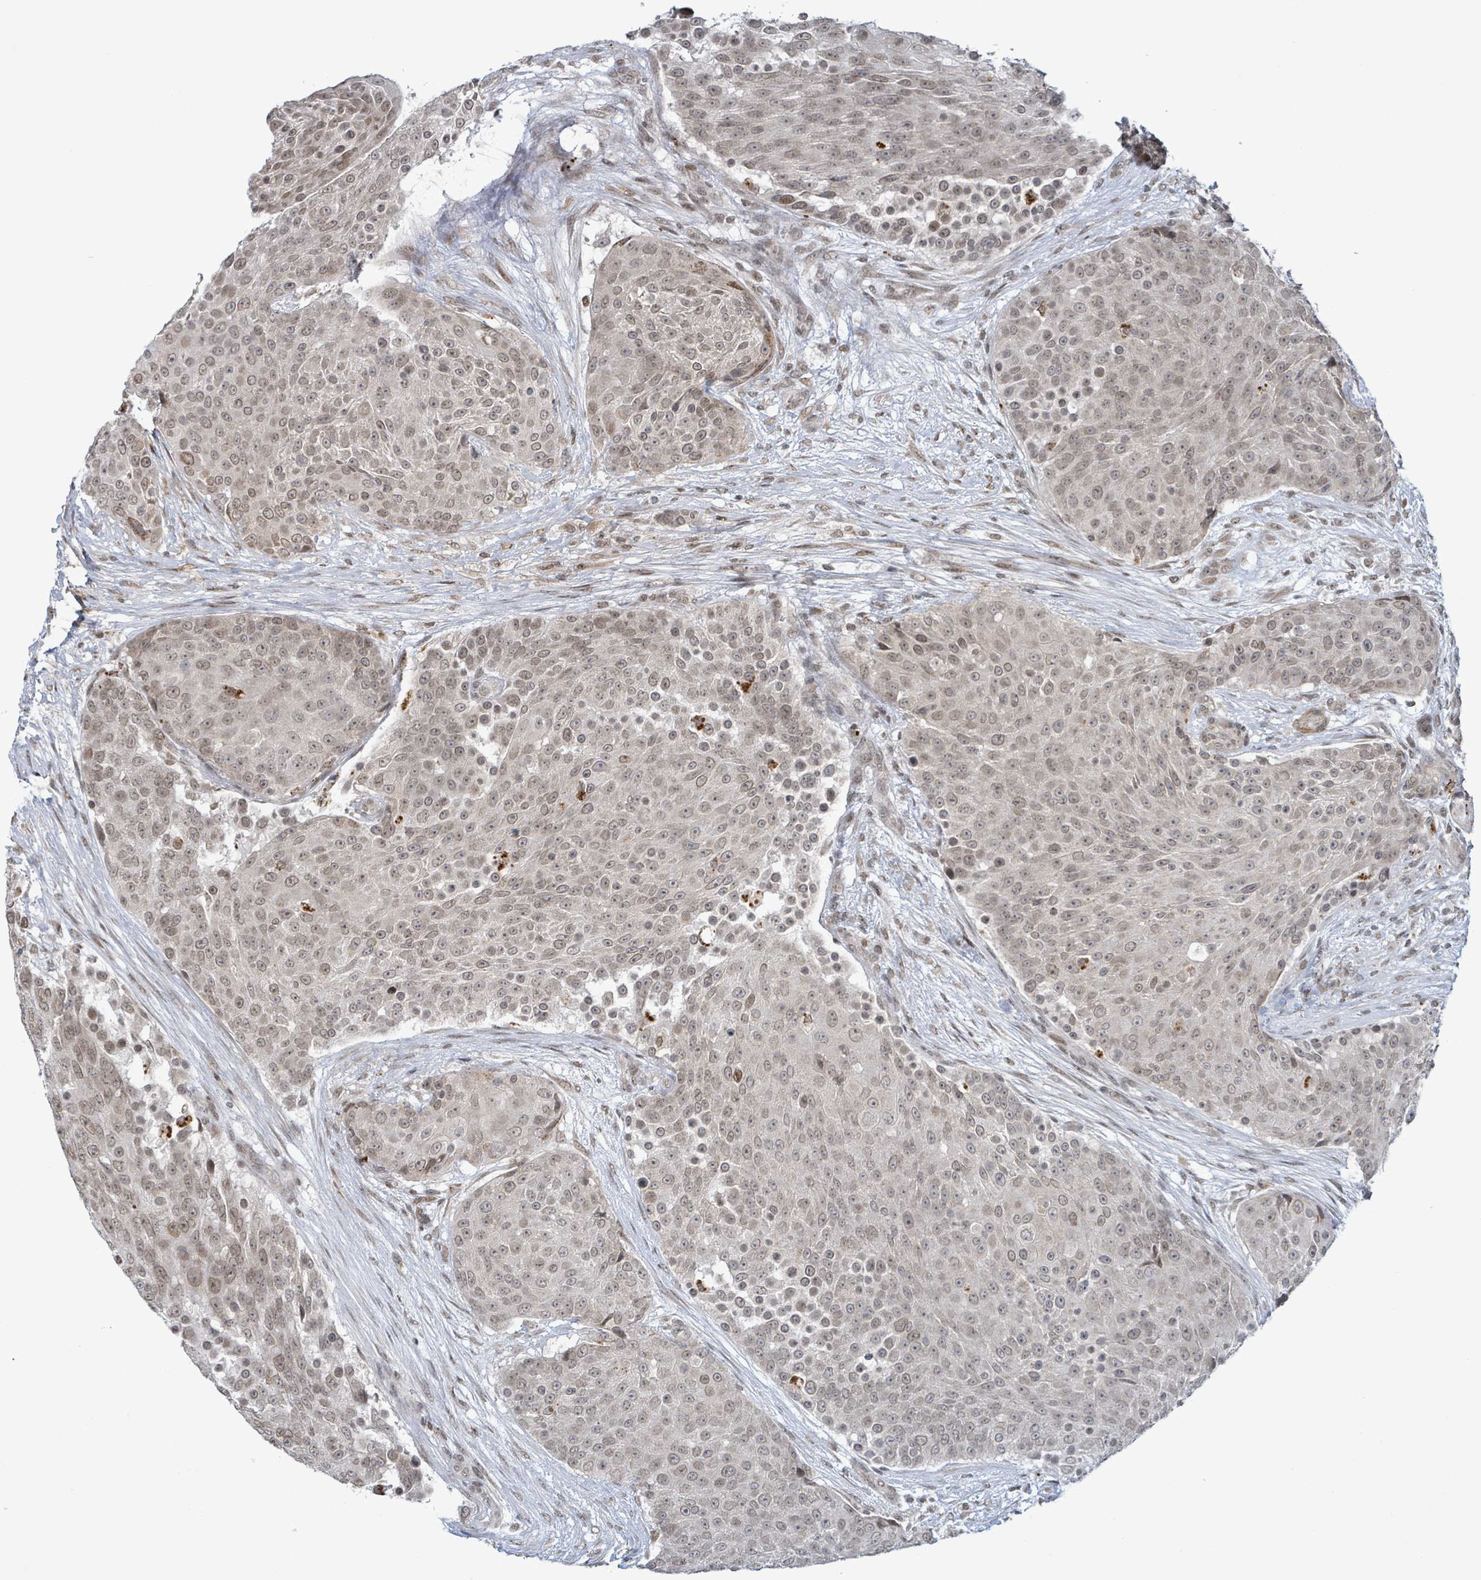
{"staining": {"intensity": "weak", "quantity": ">75%", "location": "nuclear"}, "tissue": "urothelial cancer", "cell_type": "Tumor cells", "image_type": "cancer", "snomed": [{"axis": "morphology", "description": "Urothelial carcinoma, High grade"}, {"axis": "topography", "description": "Urinary bladder"}], "caption": "The immunohistochemical stain labels weak nuclear positivity in tumor cells of urothelial cancer tissue.", "gene": "SBF2", "patient": {"sex": "female", "age": 63}}